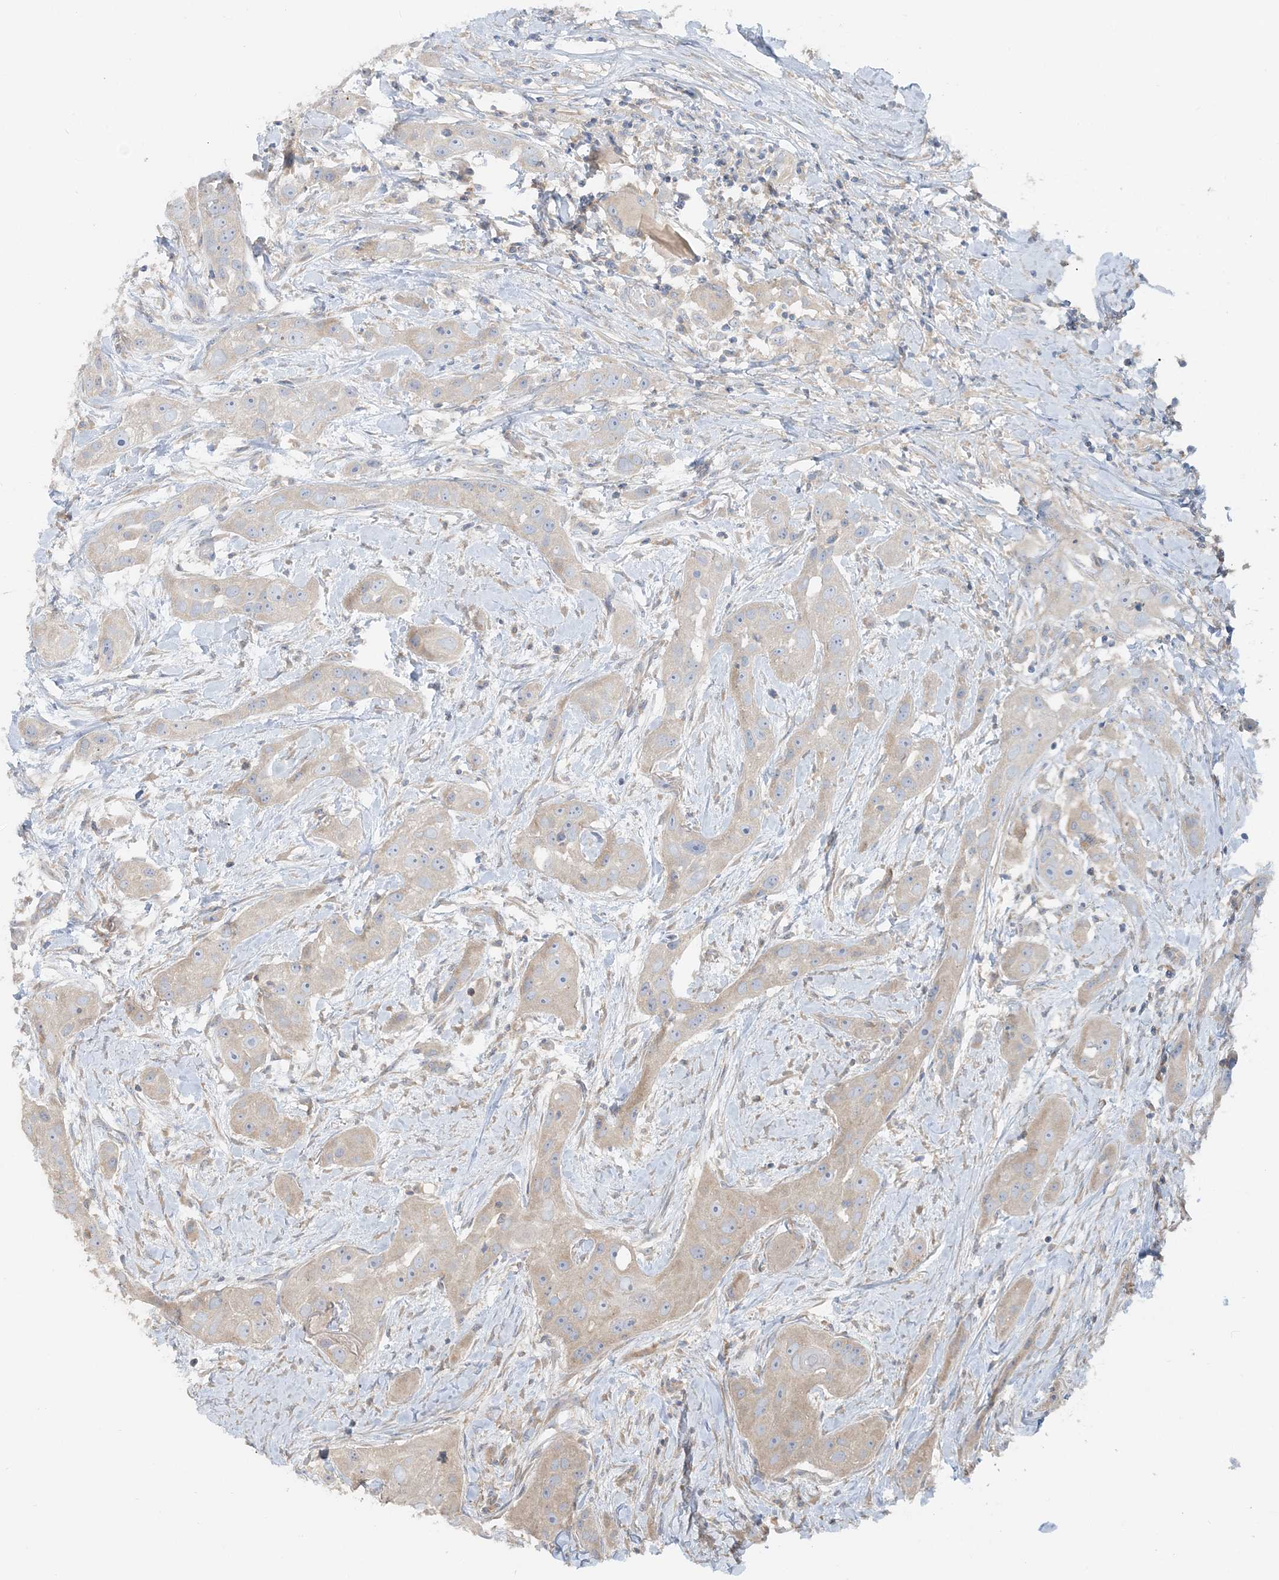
{"staining": {"intensity": "weak", "quantity": "<25%", "location": "cytoplasmic/membranous"}, "tissue": "head and neck cancer", "cell_type": "Tumor cells", "image_type": "cancer", "snomed": [{"axis": "morphology", "description": "Normal tissue, NOS"}, {"axis": "morphology", "description": "Squamous cell carcinoma, NOS"}, {"axis": "topography", "description": "Skeletal muscle"}, {"axis": "topography", "description": "Head-Neck"}], "caption": "Human head and neck squamous cell carcinoma stained for a protein using immunohistochemistry (IHC) exhibits no positivity in tumor cells.", "gene": "TBC1D5", "patient": {"sex": "male", "age": 51}}